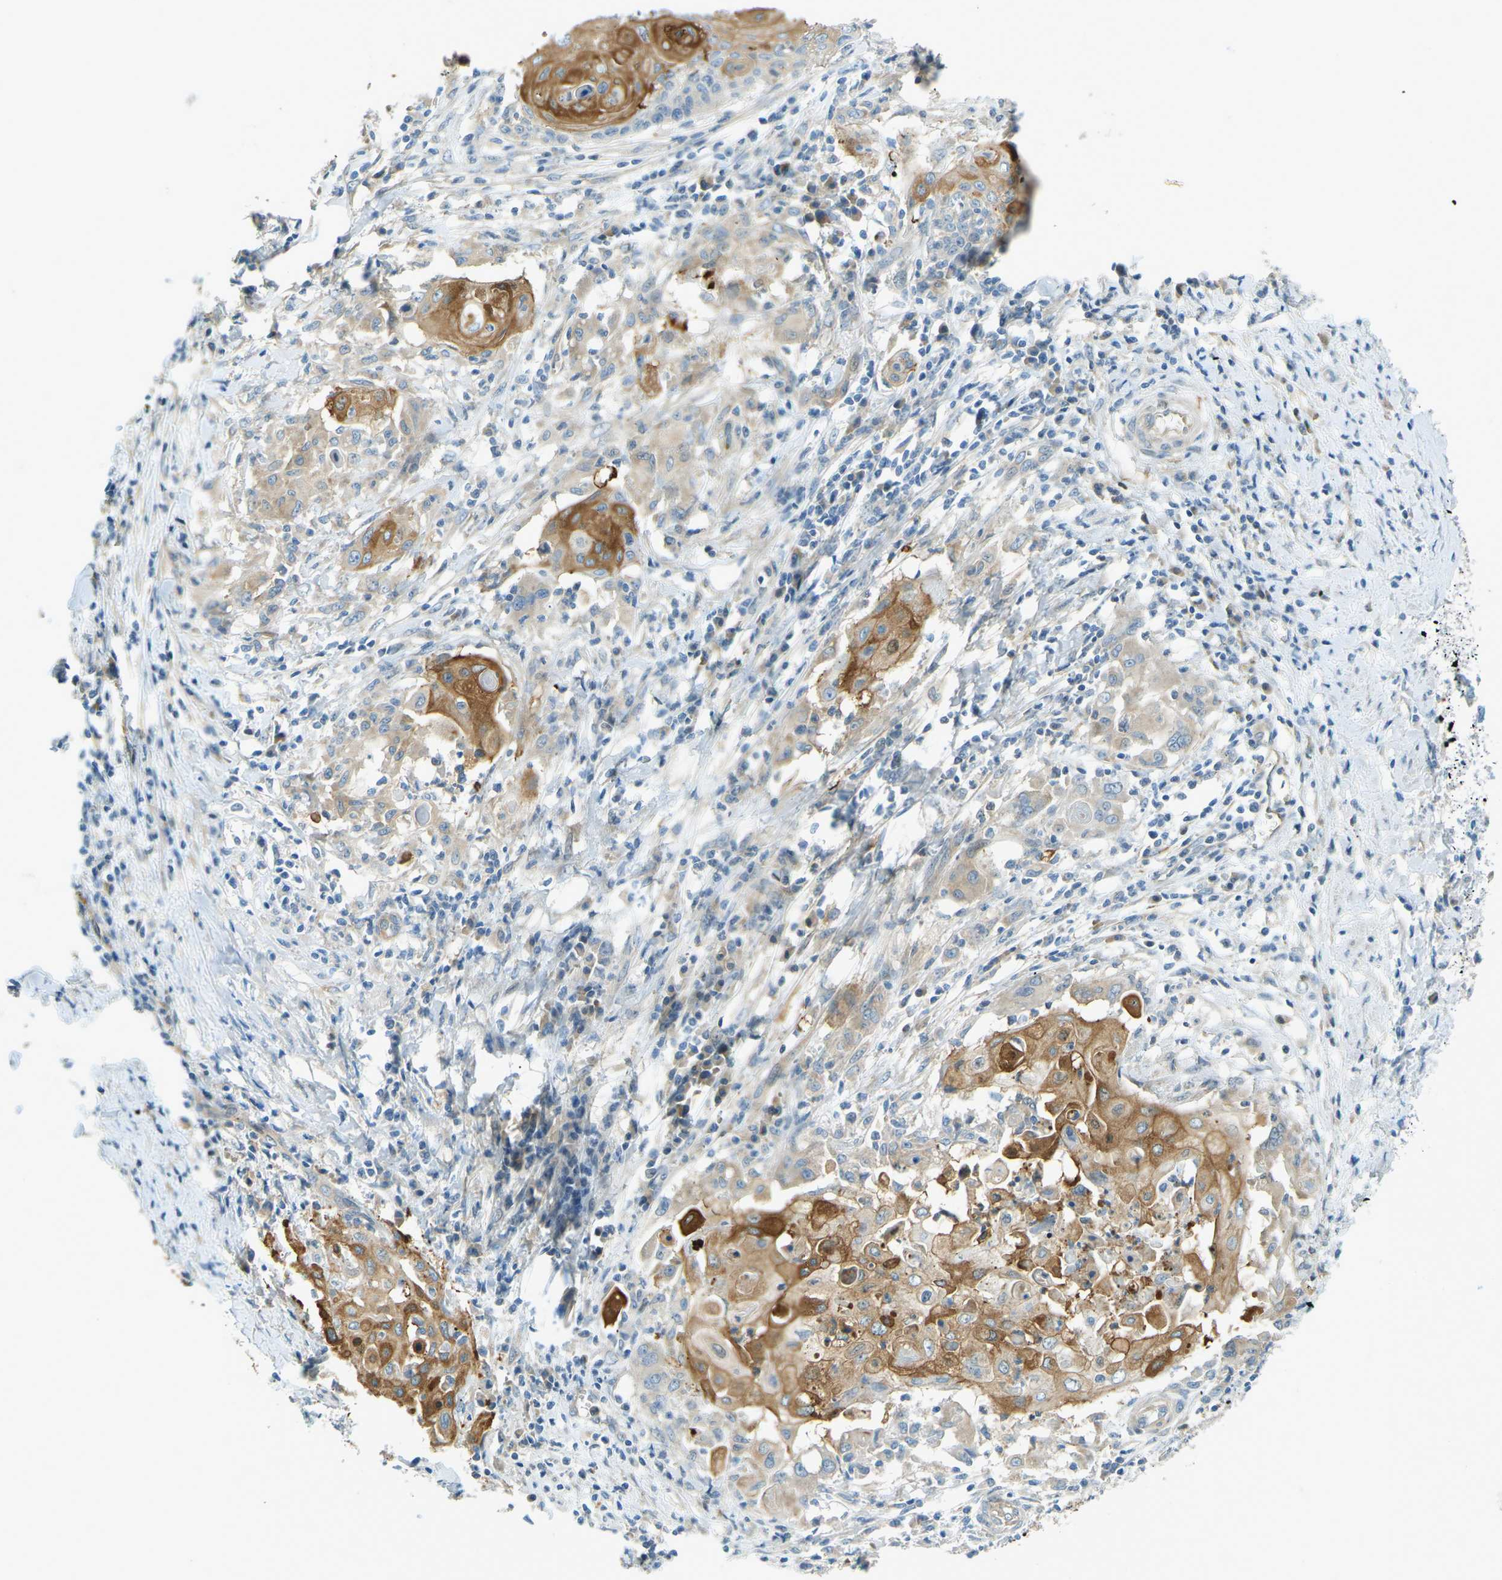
{"staining": {"intensity": "strong", "quantity": "25%-75%", "location": "cytoplasmic/membranous"}, "tissue": "cervical cancer", "cell_type": "Tumor cells", "image_type": "cancer", "snomed": [{"axis": "morphology", "description": "Squamous cell carcinoma, NOS"}, {"axis": "topography", "description": "Cervix"}], "caption": "Tumor cells display high levels of strong cytoplasmic/membranous expression in about 25%-75% of cells in squamous cell carcinoma (cervical).", "gene": "ZNF367", "patient": {"sex": "female", "age": 39}}